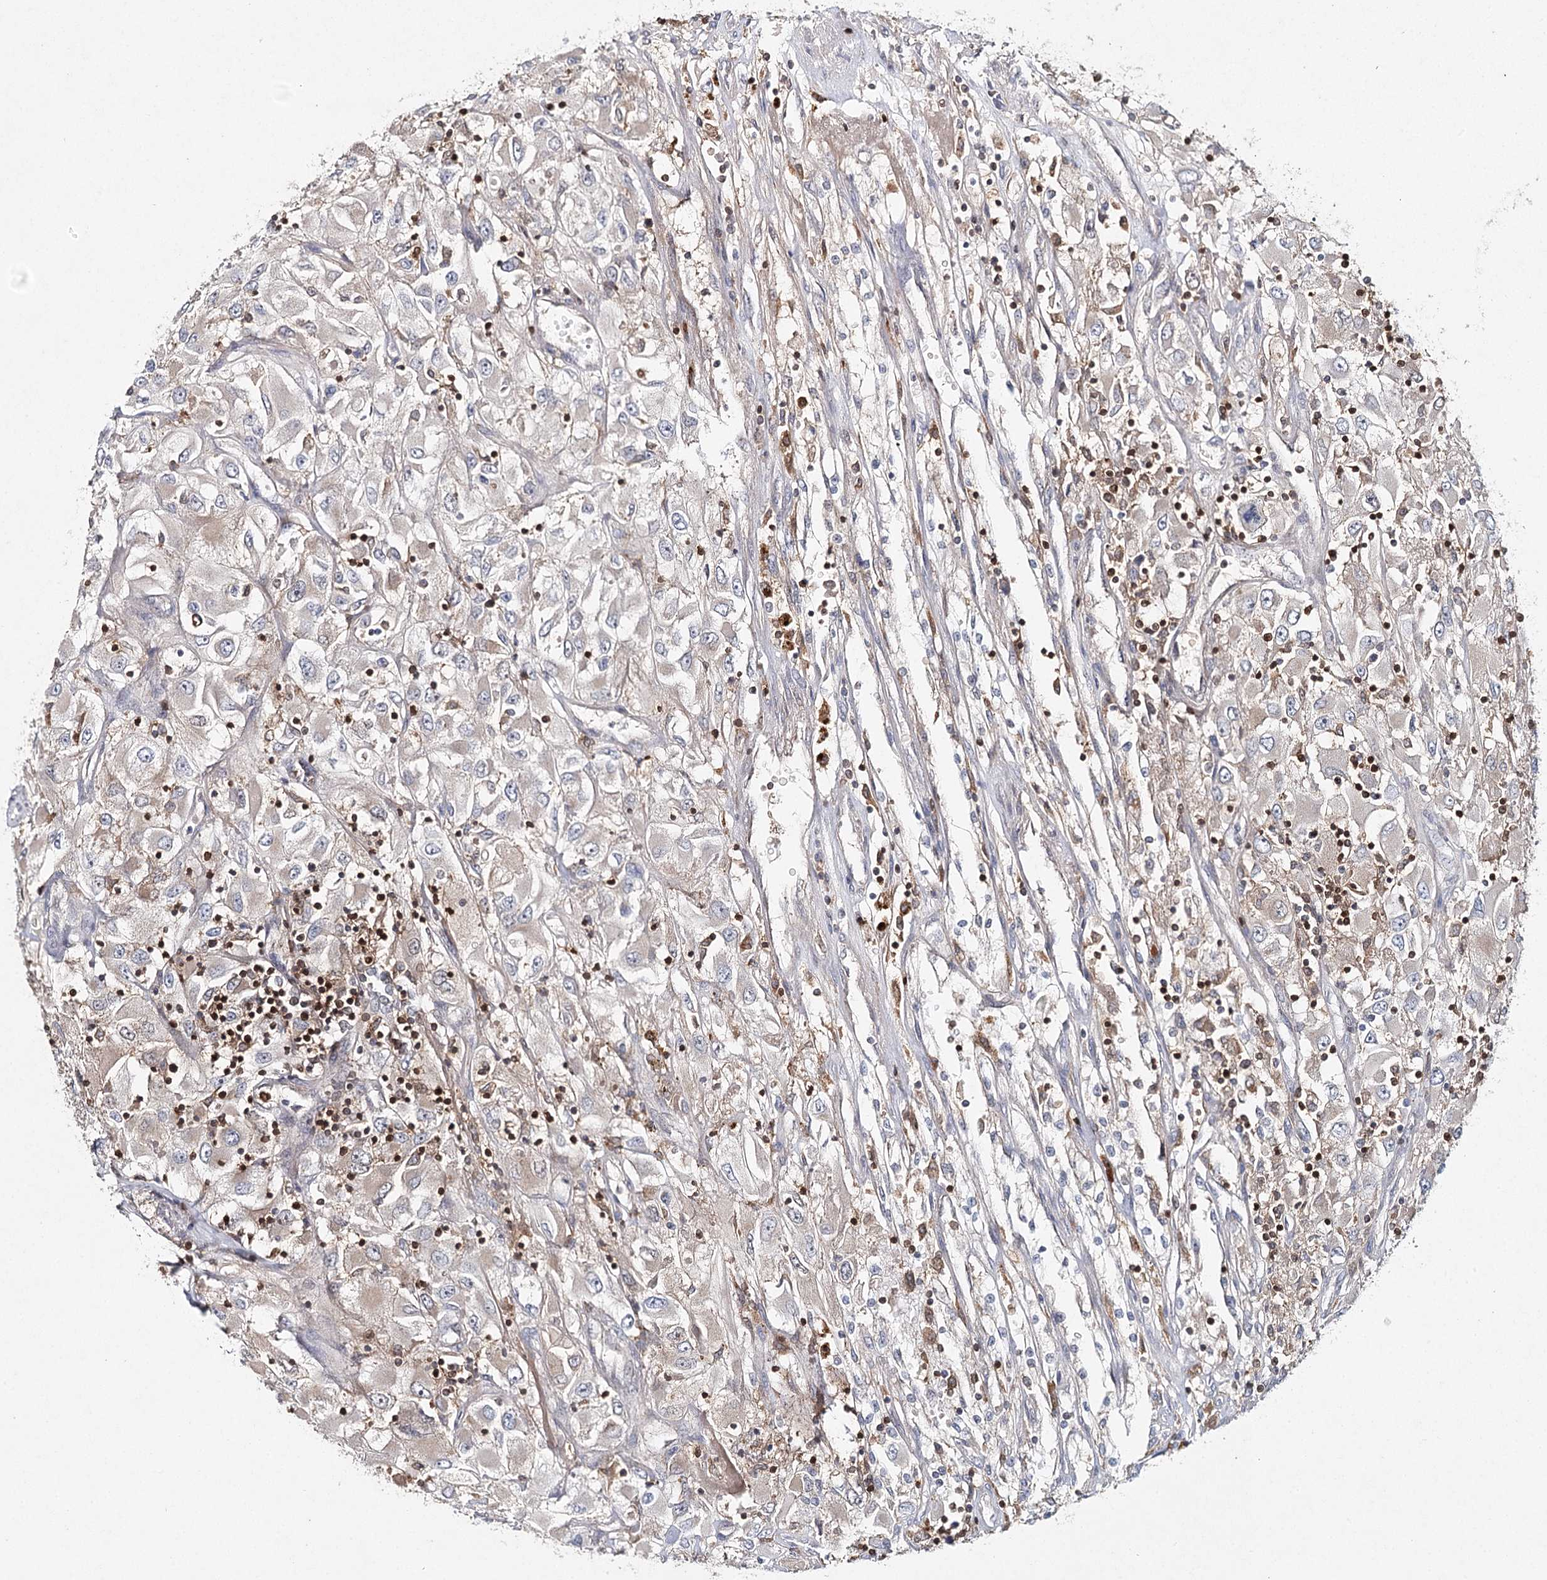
{"staining": {"intensity": "negative", "quantity": "none", "location": "none"}, "tissue": "renal cancer", "cell_type": "Tumor cells", "image_type": "cancer", "snomed": [{"axis": "morphology", "description": "Adenocarcinoma, NOS"}, {"axis": "topography", "description": "Kidney"}], "caption": "This is a photomicrograph of immunohistochemistry (IHC) staining of renal cancer, which shows no staining in tumor cells.", "gene": "SLC41A2", "patient": {"sex": "female", "age": 52}}